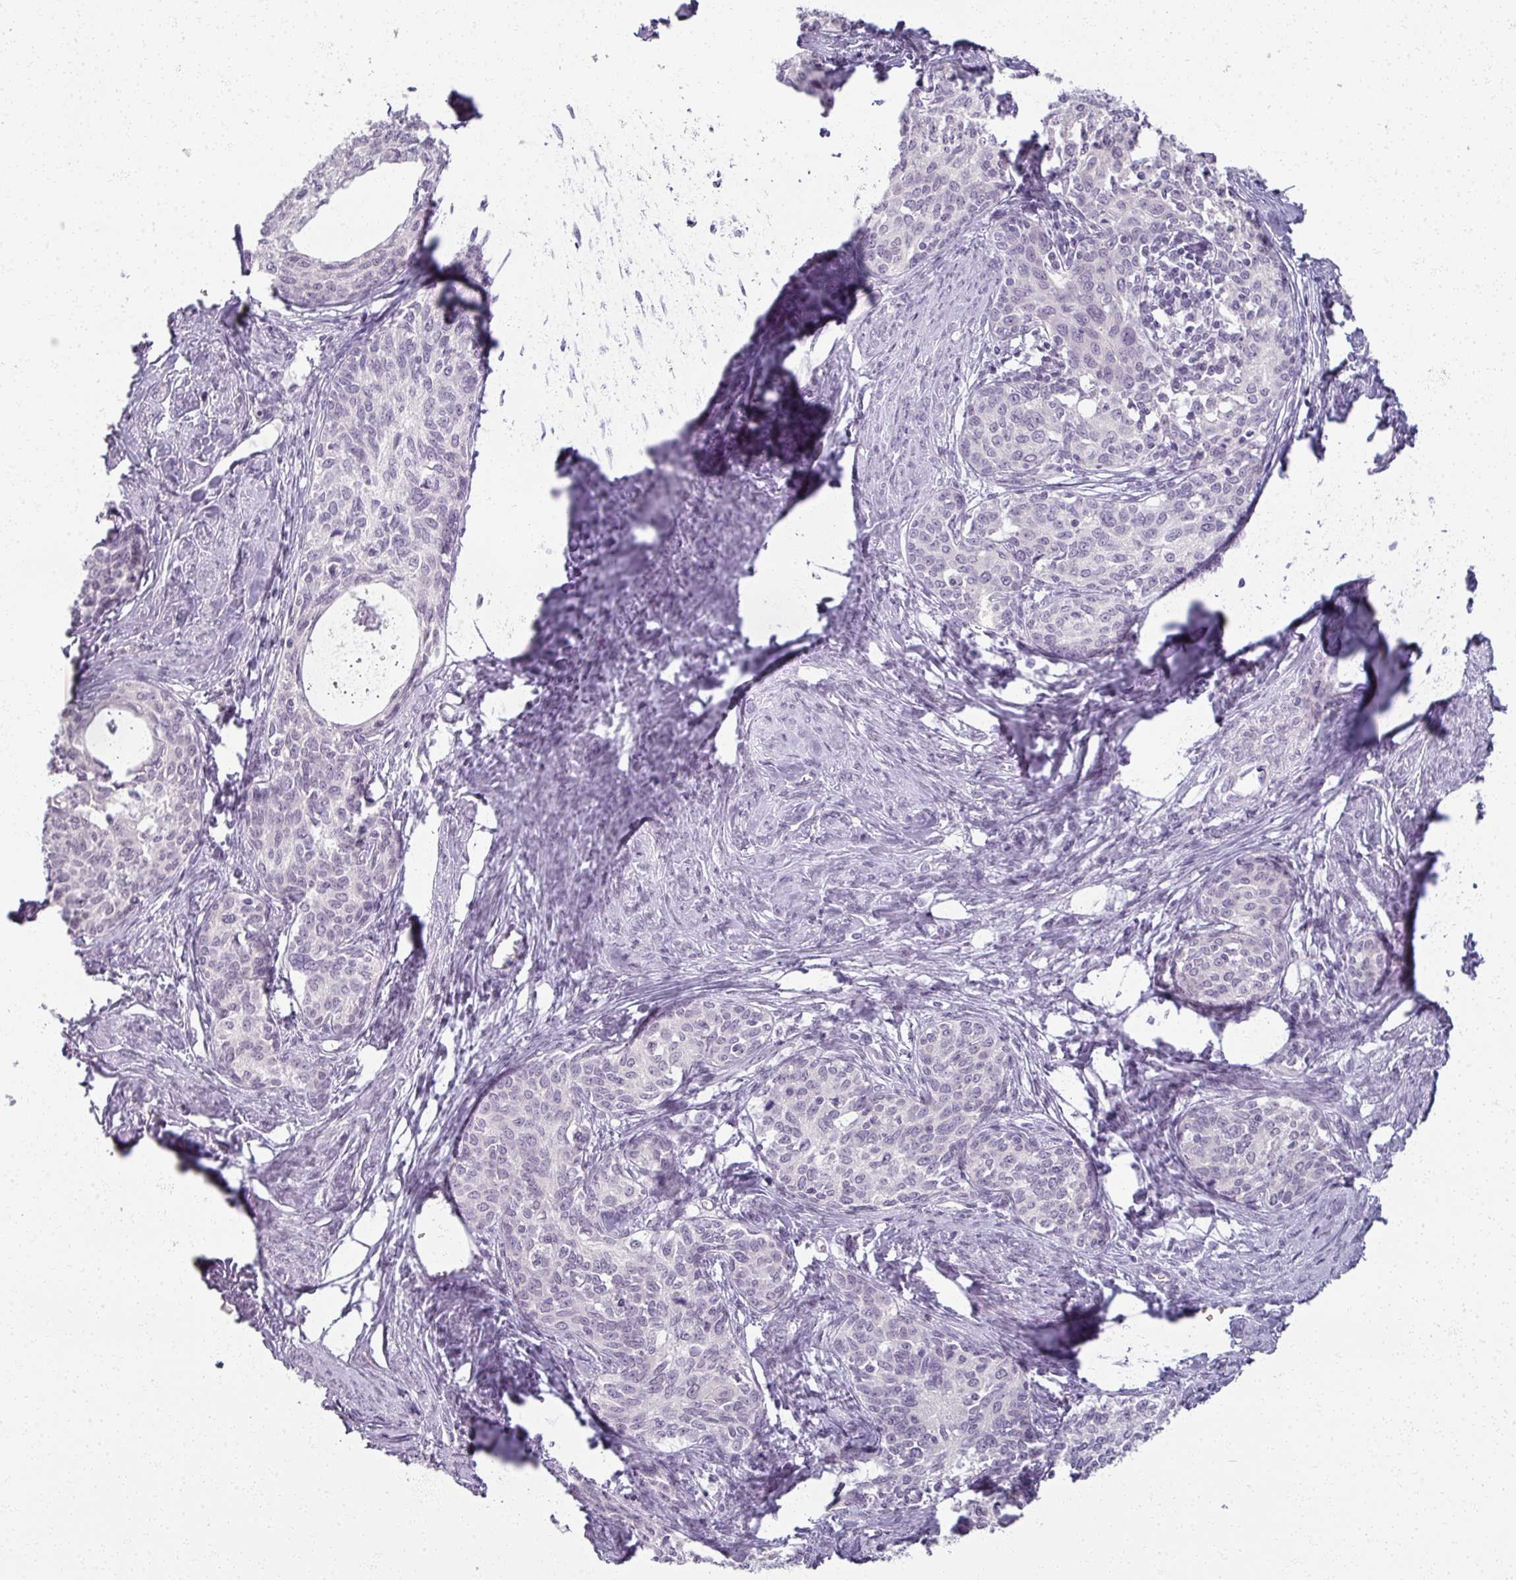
{"staining": {"intensity": "negative", "quantity": "none", "location": "none"}, "tissue": "cervical cancer", "cell_type": "Tumor cells", "image_type": "cancer", "snomed": [{"axis": "morphology", "description": "Squamous cell carcinoma, NOS"}, {"axis": "morphology", "description": "Adenocarcinoma, NOS"}, {"axis": "topography", "description": "Cervix"}], "caption": "IHC of human cervical squamous cell carcinoma shows no staining in tumor cells.", "gene": "RFPL2", "patient": {"sex": "female", "age": 52}}